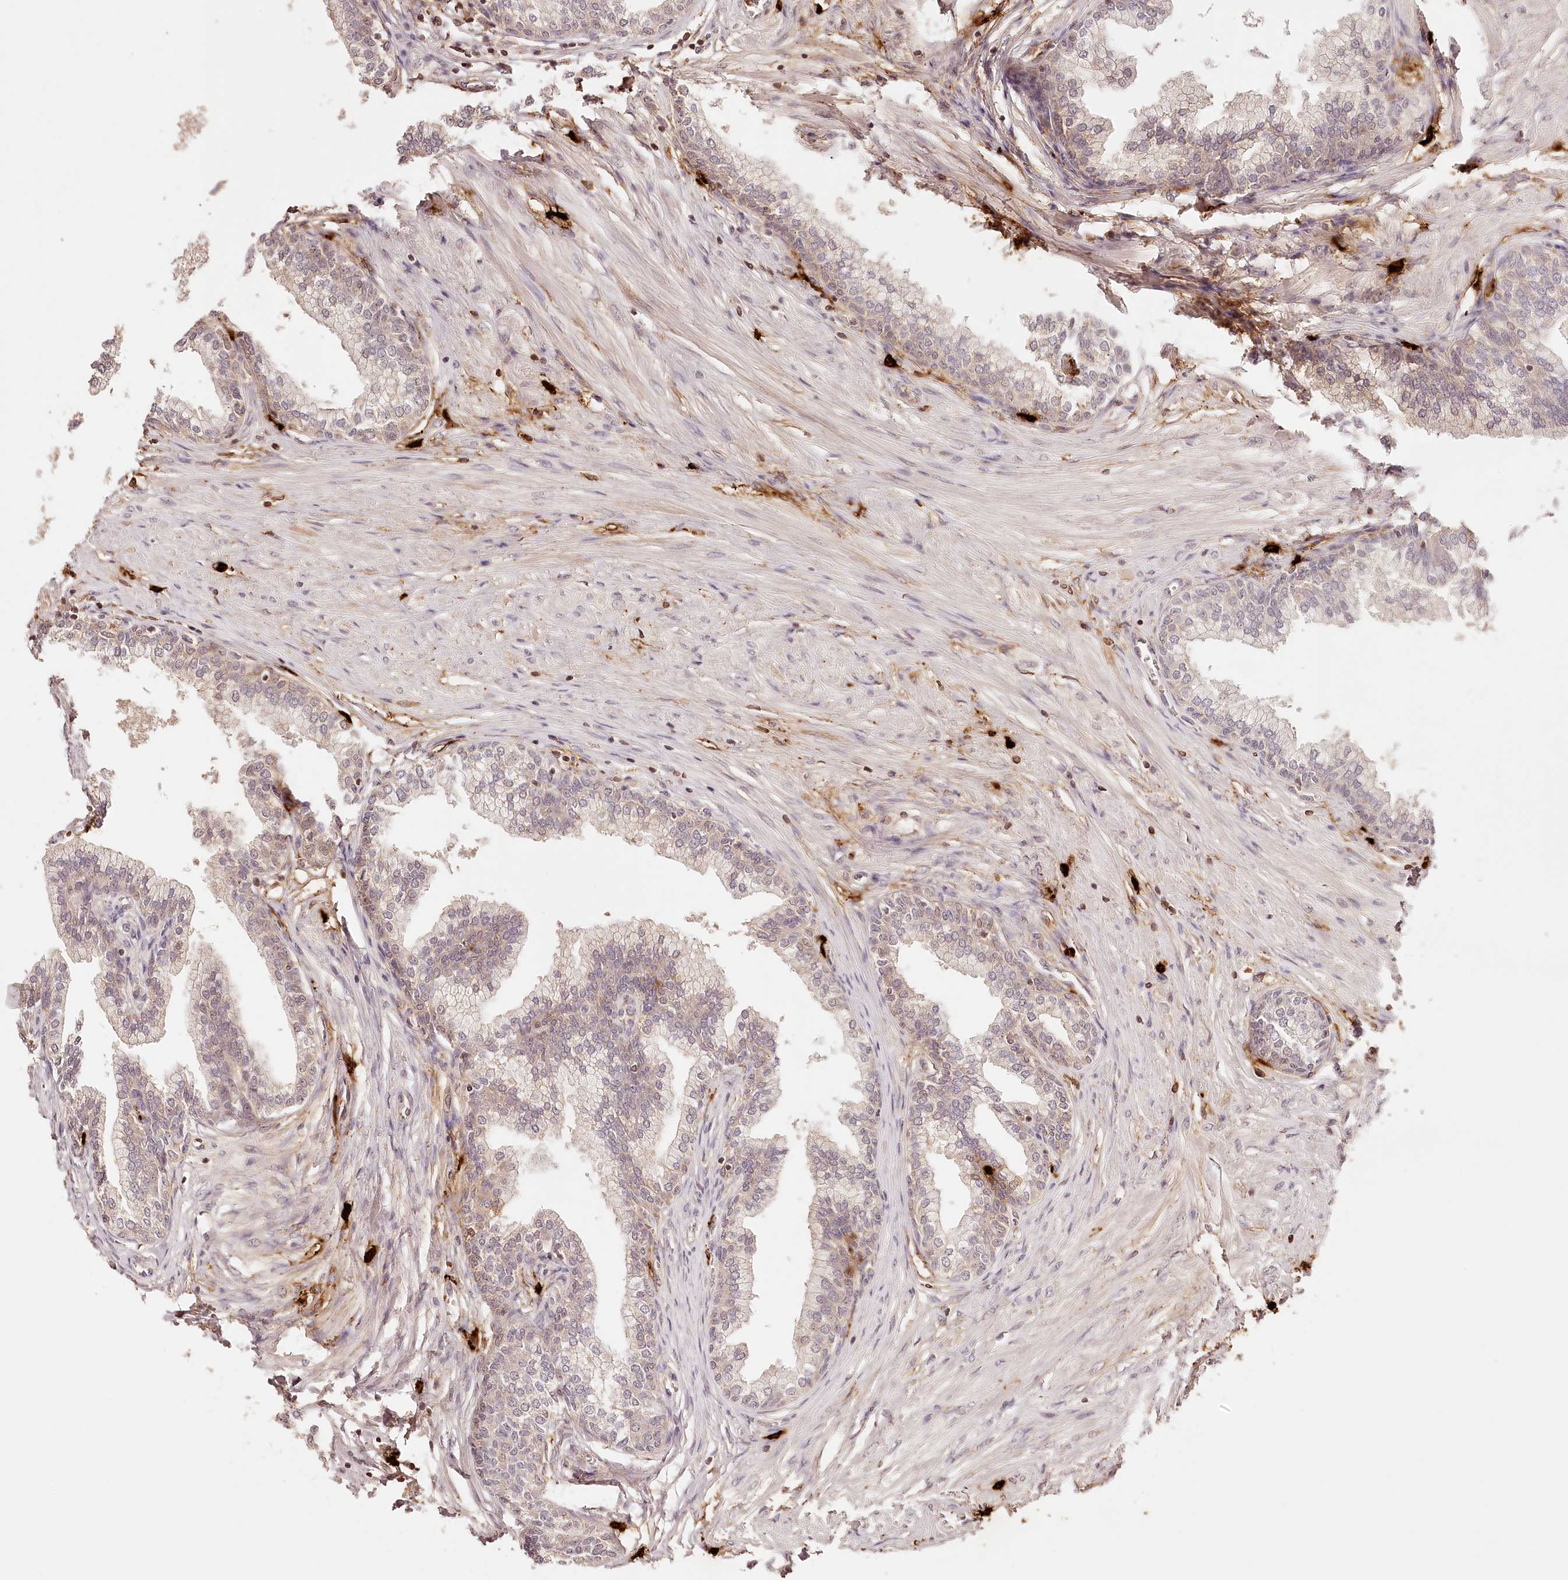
{"staining": {"intensity": "weak", "quantity": "25%-75%", "location": "cytoplasmic/membranous"}, "tissue": "prostate", "cell_type": "Glandular cells", "image_type": "normal", "snomed": [{"axis": "morphology", "description": "Normal tissue, NOS"}, {"axis": "morphology", "description": "Urothelial carcinoma, Low grade"}, {"axis": "topography", "description": "Urinary bladder"}, {"axis": "topography", "description": "Prostate"}], "caption": "Weak cytoplasmic/membranous protein positivity is identified in about 25%-75% of glandular cells in prostate. Using DAB (brown) and hematoxylin (blue) stains, captured at high magnification using brightfield microscopy.", "gene": "SYNGR1", "patient": {"sex": "male", "age": 60}}